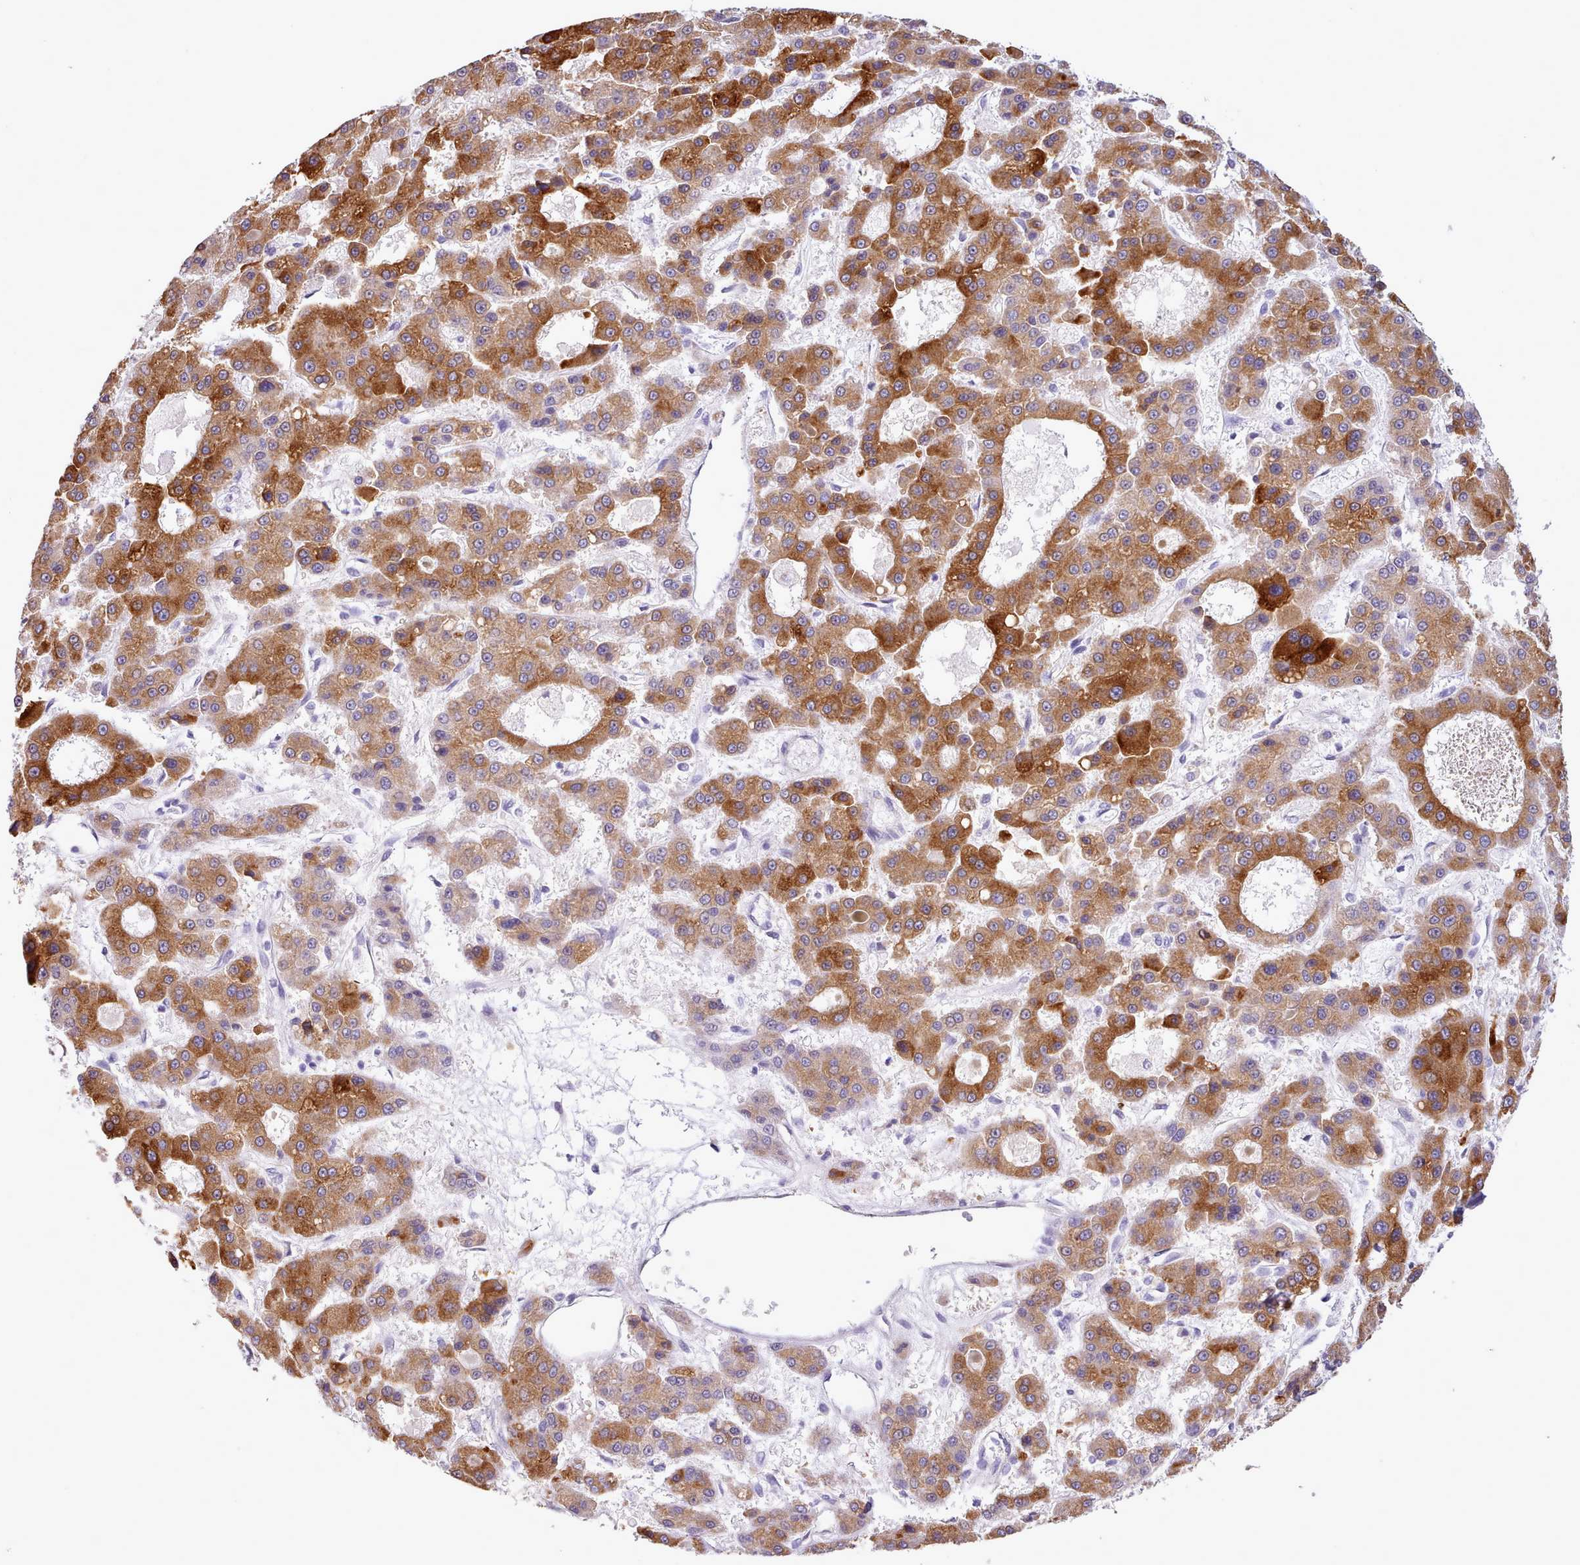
{"staining": {"intensity": "strong", "quantity": ">75%", "location": "cytoplasmic/membranous"}, "tissue": "liver cancer", "cell_type": "Tumor cells", "image_type": "cancer", "snomed": [{"axis": "morphology", "description": "Carcinoma, Hepatocellular, NOS"}, {"axis": "topography", "description": "Liver"}], "caption": "Immunohistochemistry (IHC) staining of liver cancer, which demonstrates high levels of strong cytoplasmic/membranous expression in about >75% of tumor cells indicating strong cytoplasmic/membranous protein expression. The staining was performed using DAB (3,3'-diaminobenzidine) (brown) for protein detection and nuclei were counterstained in hematoxylin (blue).", "gene": "CYP2A13", "patient": {"sex": "male", "age": 70}}